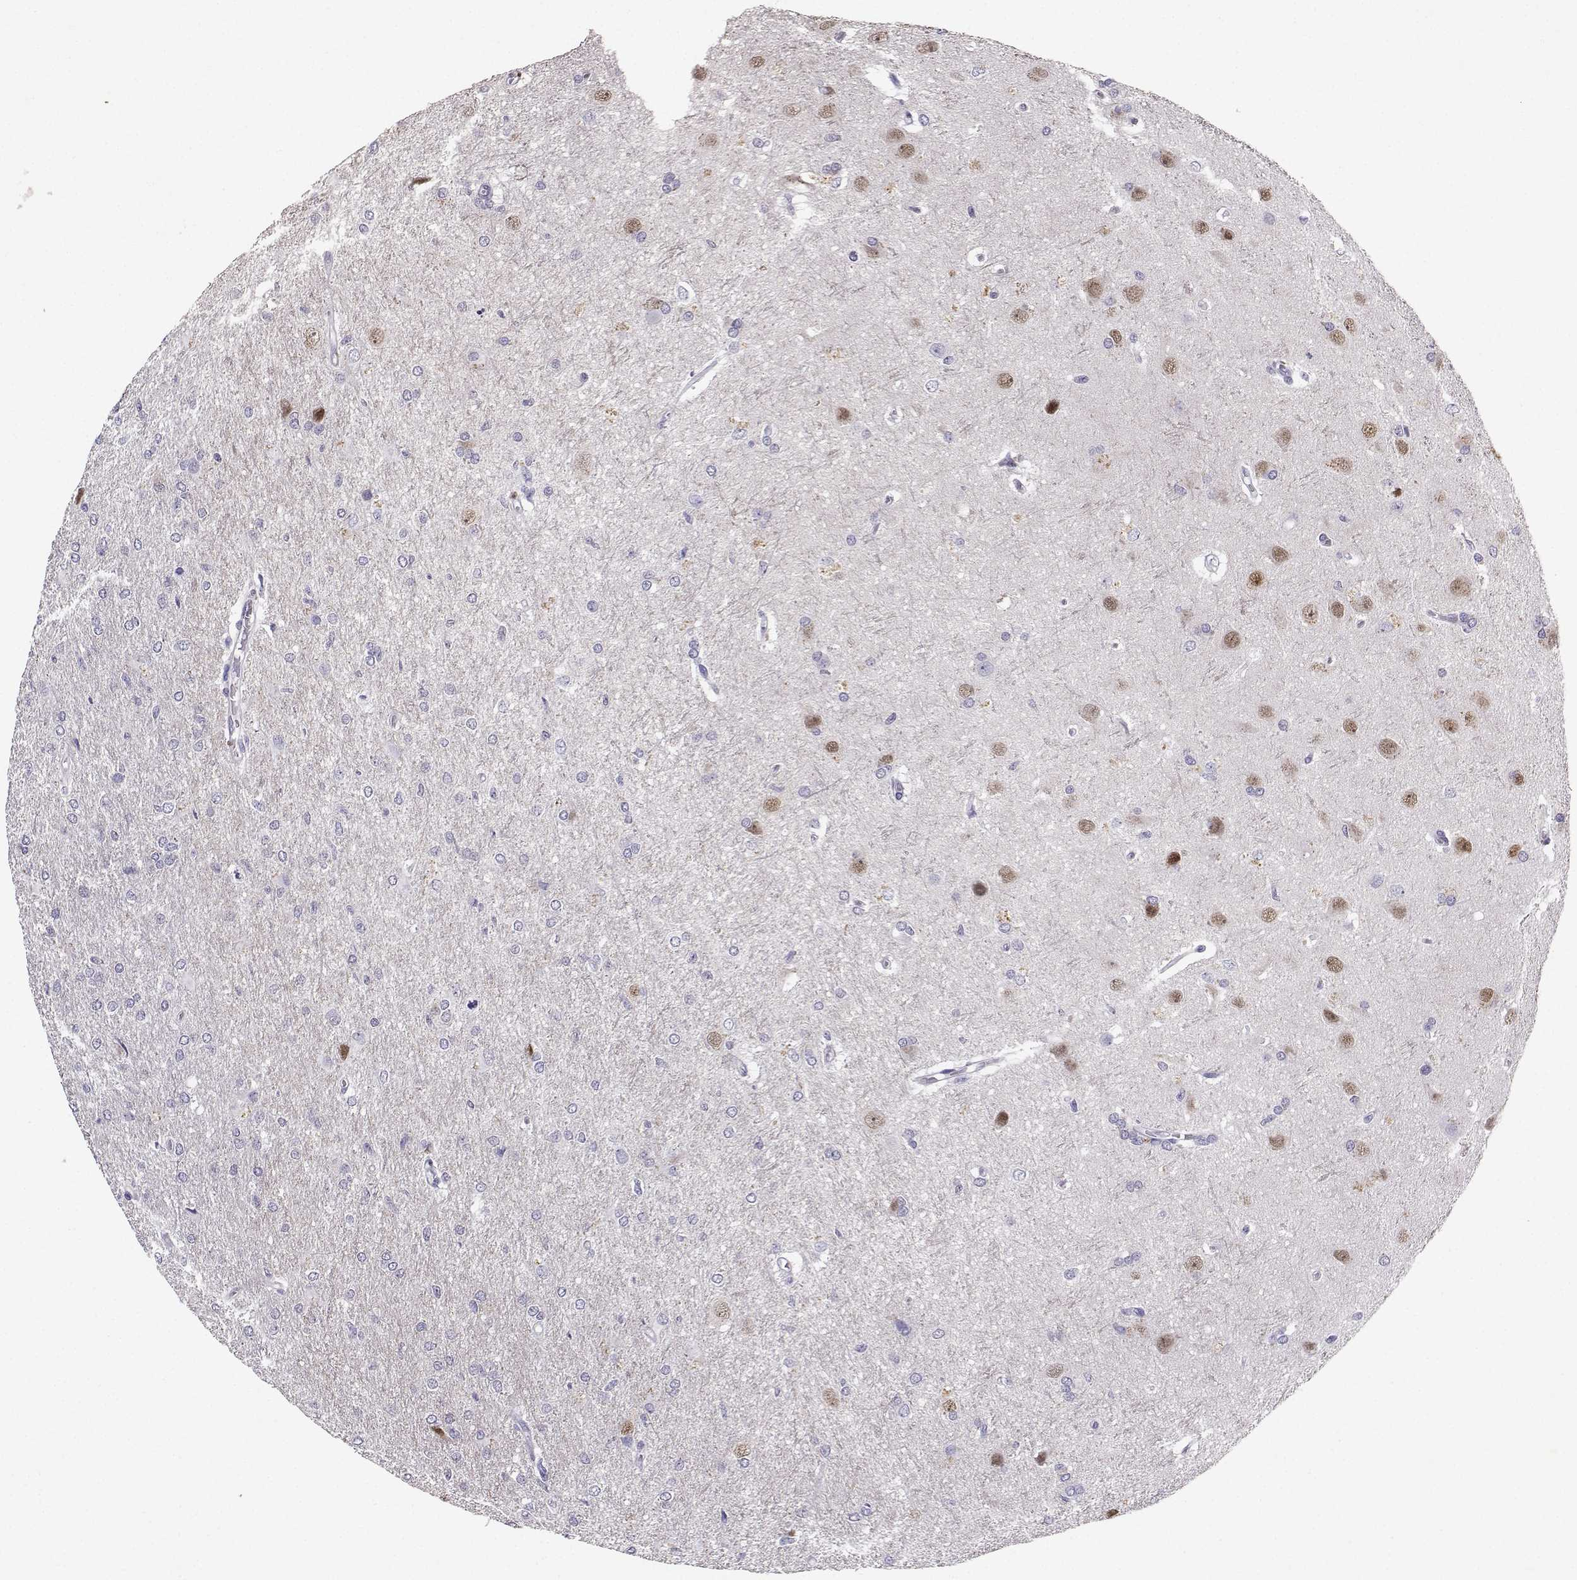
{"staining": {"intensity": "negative", "quantity": "none", "location": "none"}, "tissue": "glioma", "cell_type": "Tumor cells", "image_type": "cancer", "snomed": [{"axis": "morphology", "description": "Glioma, malignant, High grade"}, {"axis": "topography", "description": "Brain"}], "caption": "Immunohistochemistry (IHC) histopathology image of neoplastic tissue: malignant high-grade glioma stained with DAB shows no significant protein positivity in tumor cells.", "gene": "TBR1", "patient": {"sex": "male", "age": 68}}